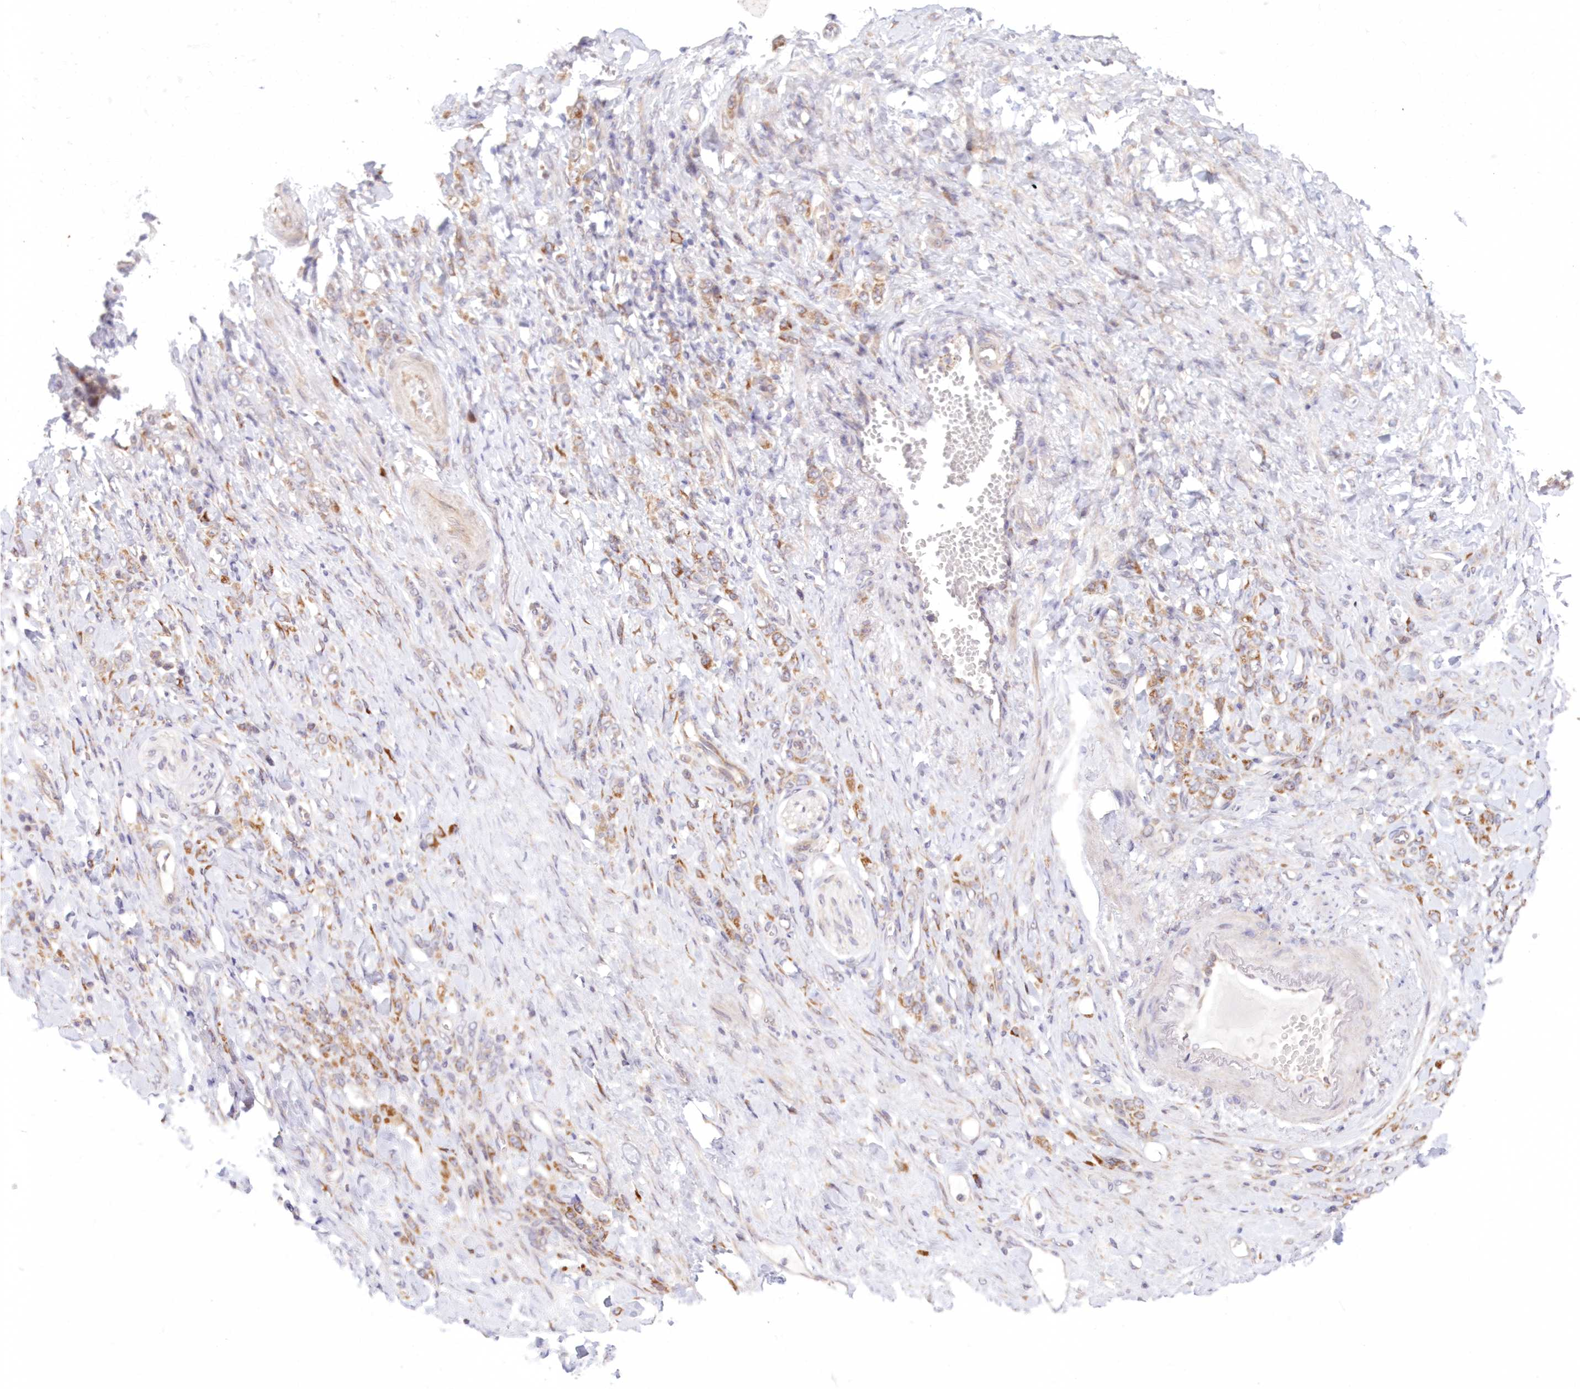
{"staining": {"intensity": "moderate", "quantity": ">75%", "location": "cytoplasmic/membranous"}, "tissue": "stomach cancer", "cell_type": "Tumor cells", "image_type": "cancer", "snomed": [{"axis": "morphology", "description": "Normal tissue, NOS"}, {"axis": "morphology", "description": "Adenocarcinoma, NOS"}, {"axis": "topography", "description": "Stomach"}], "caption": "Immunohistochemical staining of stomach cancer (adenocarcinoma) exhibits moderate cytoplasmic/membranous protein positivity in about >75% of tumor cells.", "gene": "PCYOX1L", "patient": {"sex": "male", "age": 82}}